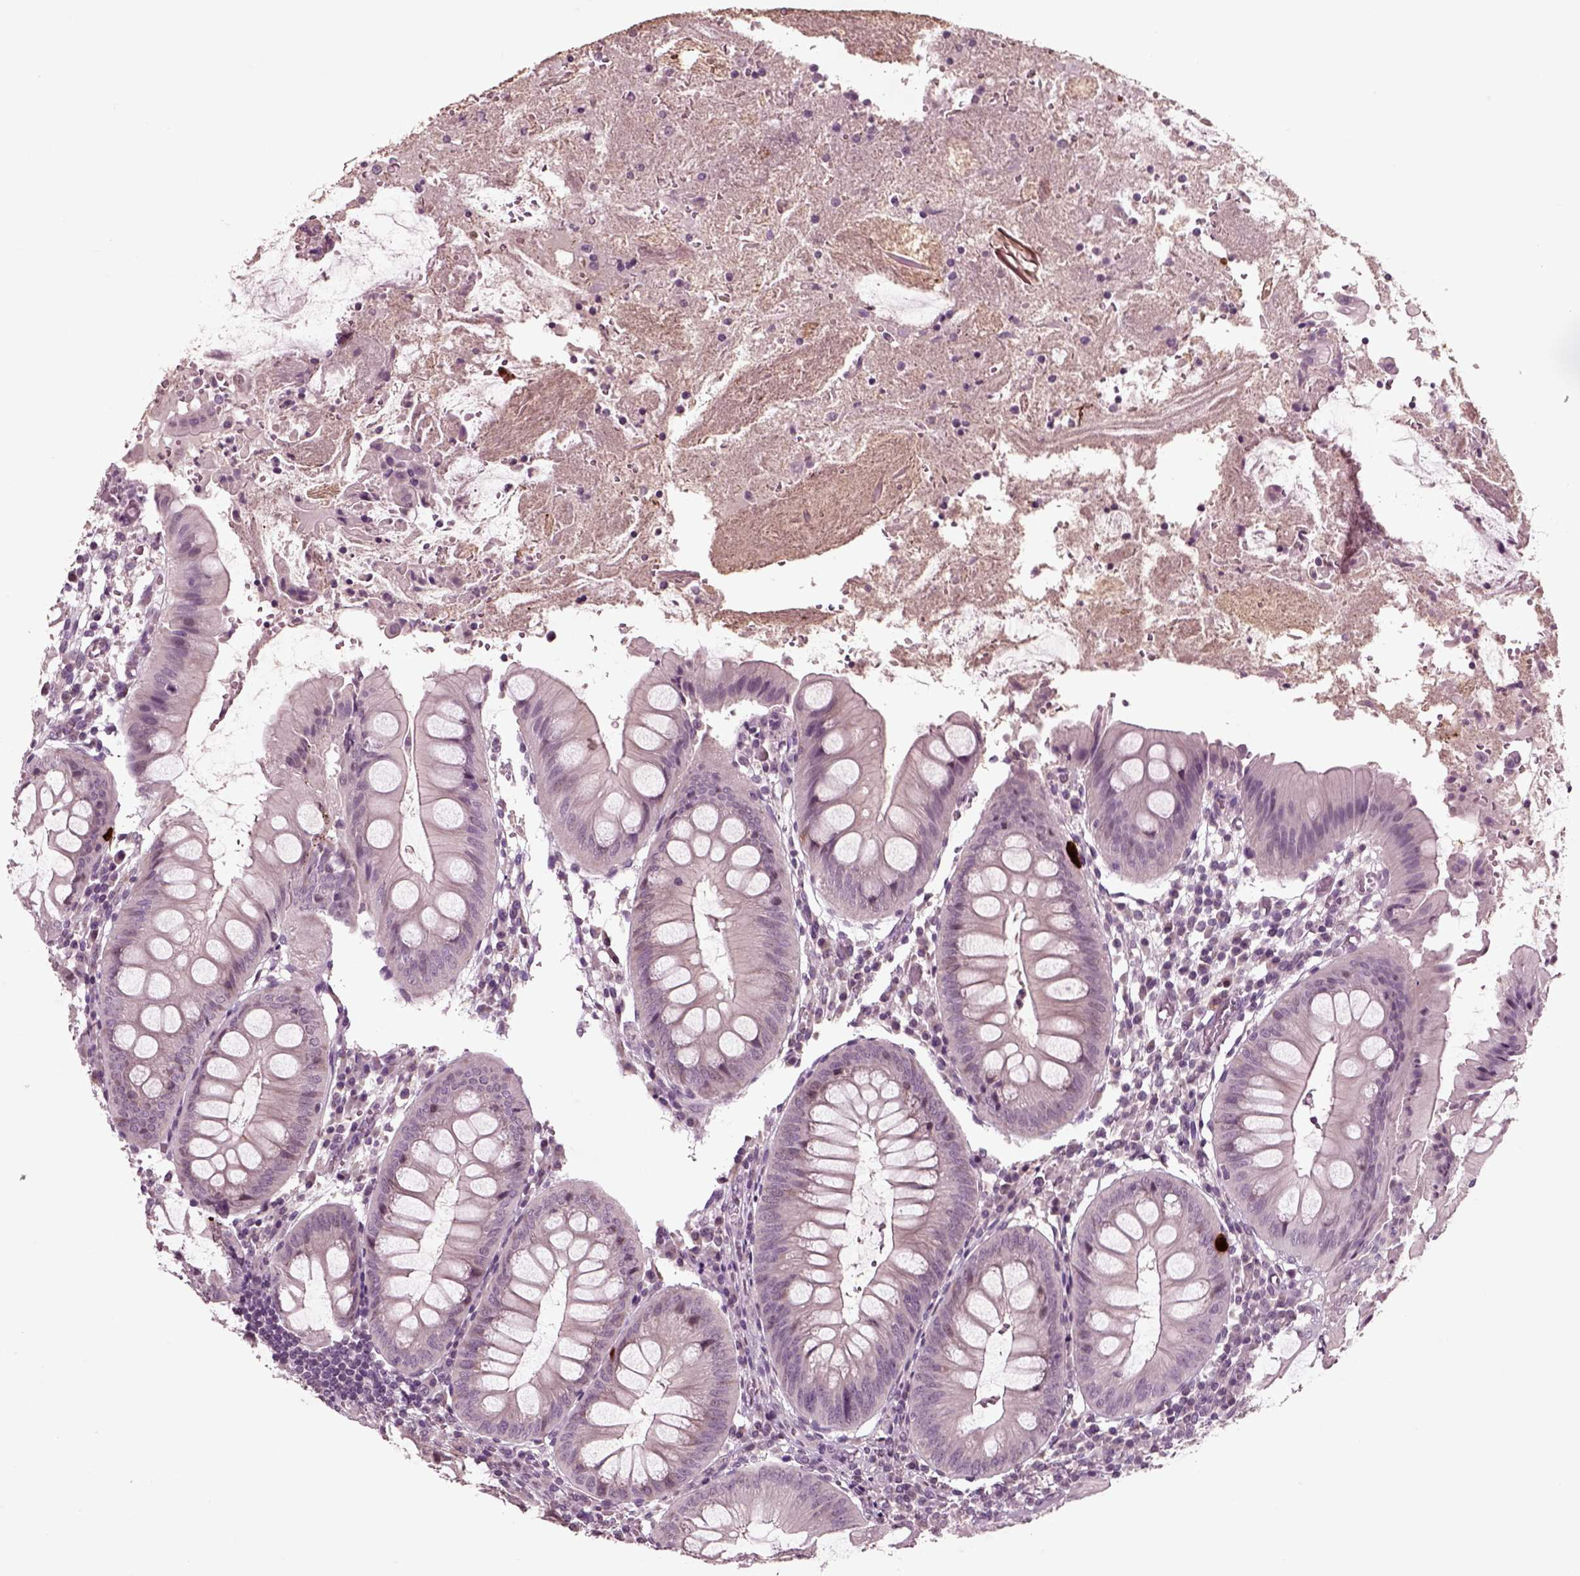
{"staining": {"intensity": "strong", "quantity": "<25%", "location": "cytoplasmic/membranous"}, "tissue": "appendix", "cell_type": "Glandular cells", "image_type": "normal", "snomed": [{"axis": "morphology", "description": "Normal tissue, NOS"}, {"axis": "morphology", "description": "Inflammation, NOS"}, {"axis": "topography", "description": "Appendix"}], "caption": "A medium amount of strong cytoplasmic/membranous positivity is appreciated in approximately <25% of glandular cells in unremarkable appendix.", "gene": "CHGB", "patient": {"sex": "male", "age": 16}}